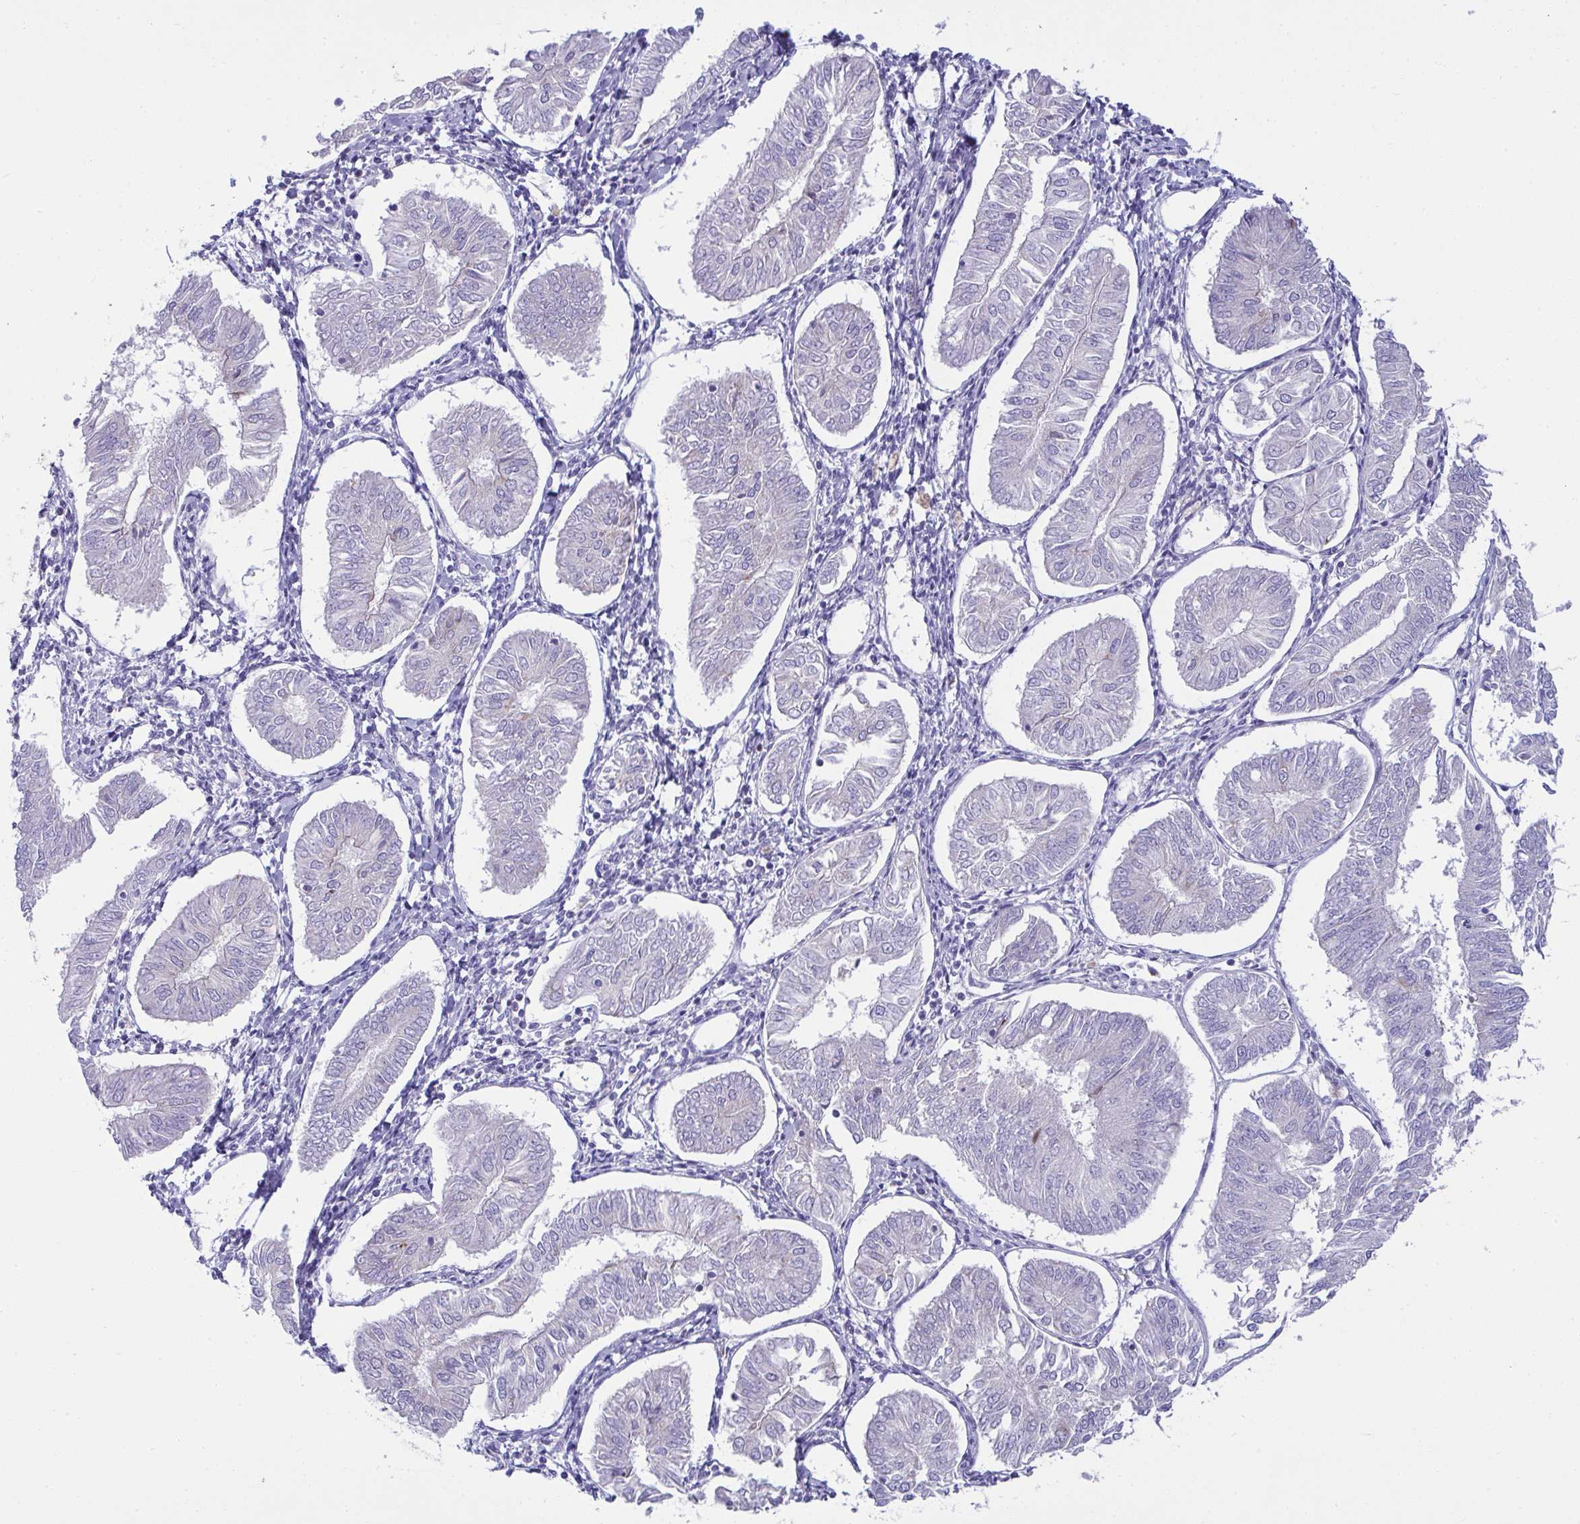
{"staining": {"intensity": "negative", "quantity": "none", "location": "none"}, "tissue": "endometrial cancer", "cell_type": "Tumor cells", "image_type": "cancer", "snomed": [{"axis": "morphology", "description": "Adenocarcinoma, NOS"}, {"axis": "topography", "description": "Endometrium"}], "caption": "This is a micrograph of immunohistochemistry staining of endometrial cancer, which shows no staining in tumor cells.", "gene": "RGPD5", "patient": {"sex": "female", "age": 58}}